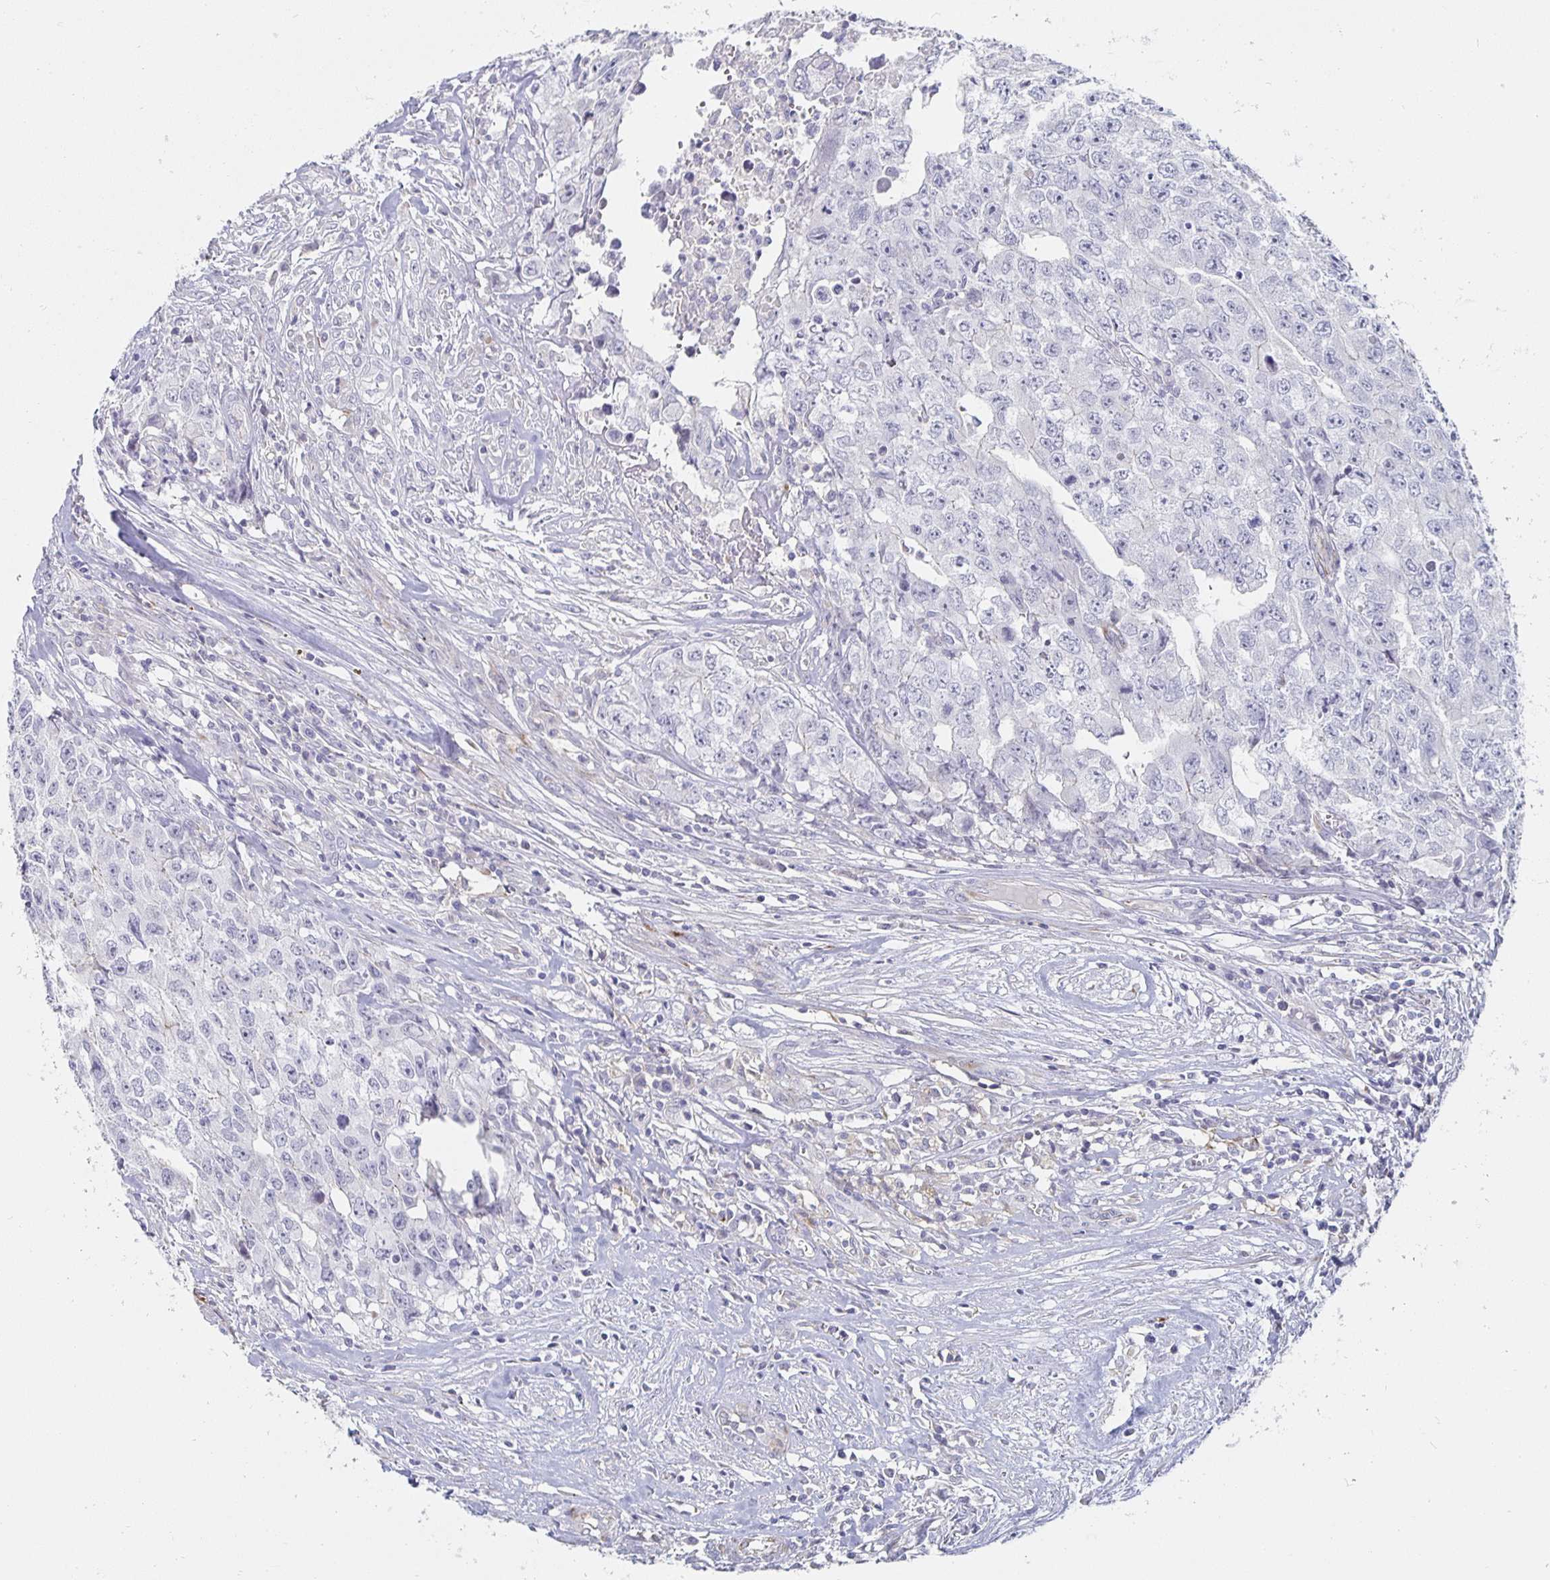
{"staining": {"intensity": "negative", "quantity": "none", "location": "none"}, "tissue": "testis cancer", "cell_type": "Tumor cells", "image_type": "cancer", "snomed": [{"axis": "morphology", "description": "Carcinoma, Embryonal, NOS"}, {"axis": "morphology", "description": "Teratoma, malignant, NOS"}, {"axis": "topography", "description": "Testis"}], "caption": "Tumor cells show no significant protein staining in testis malignant teratoma.", "gene": "S100G", "patient": {"sex": "male", "age": 24}}